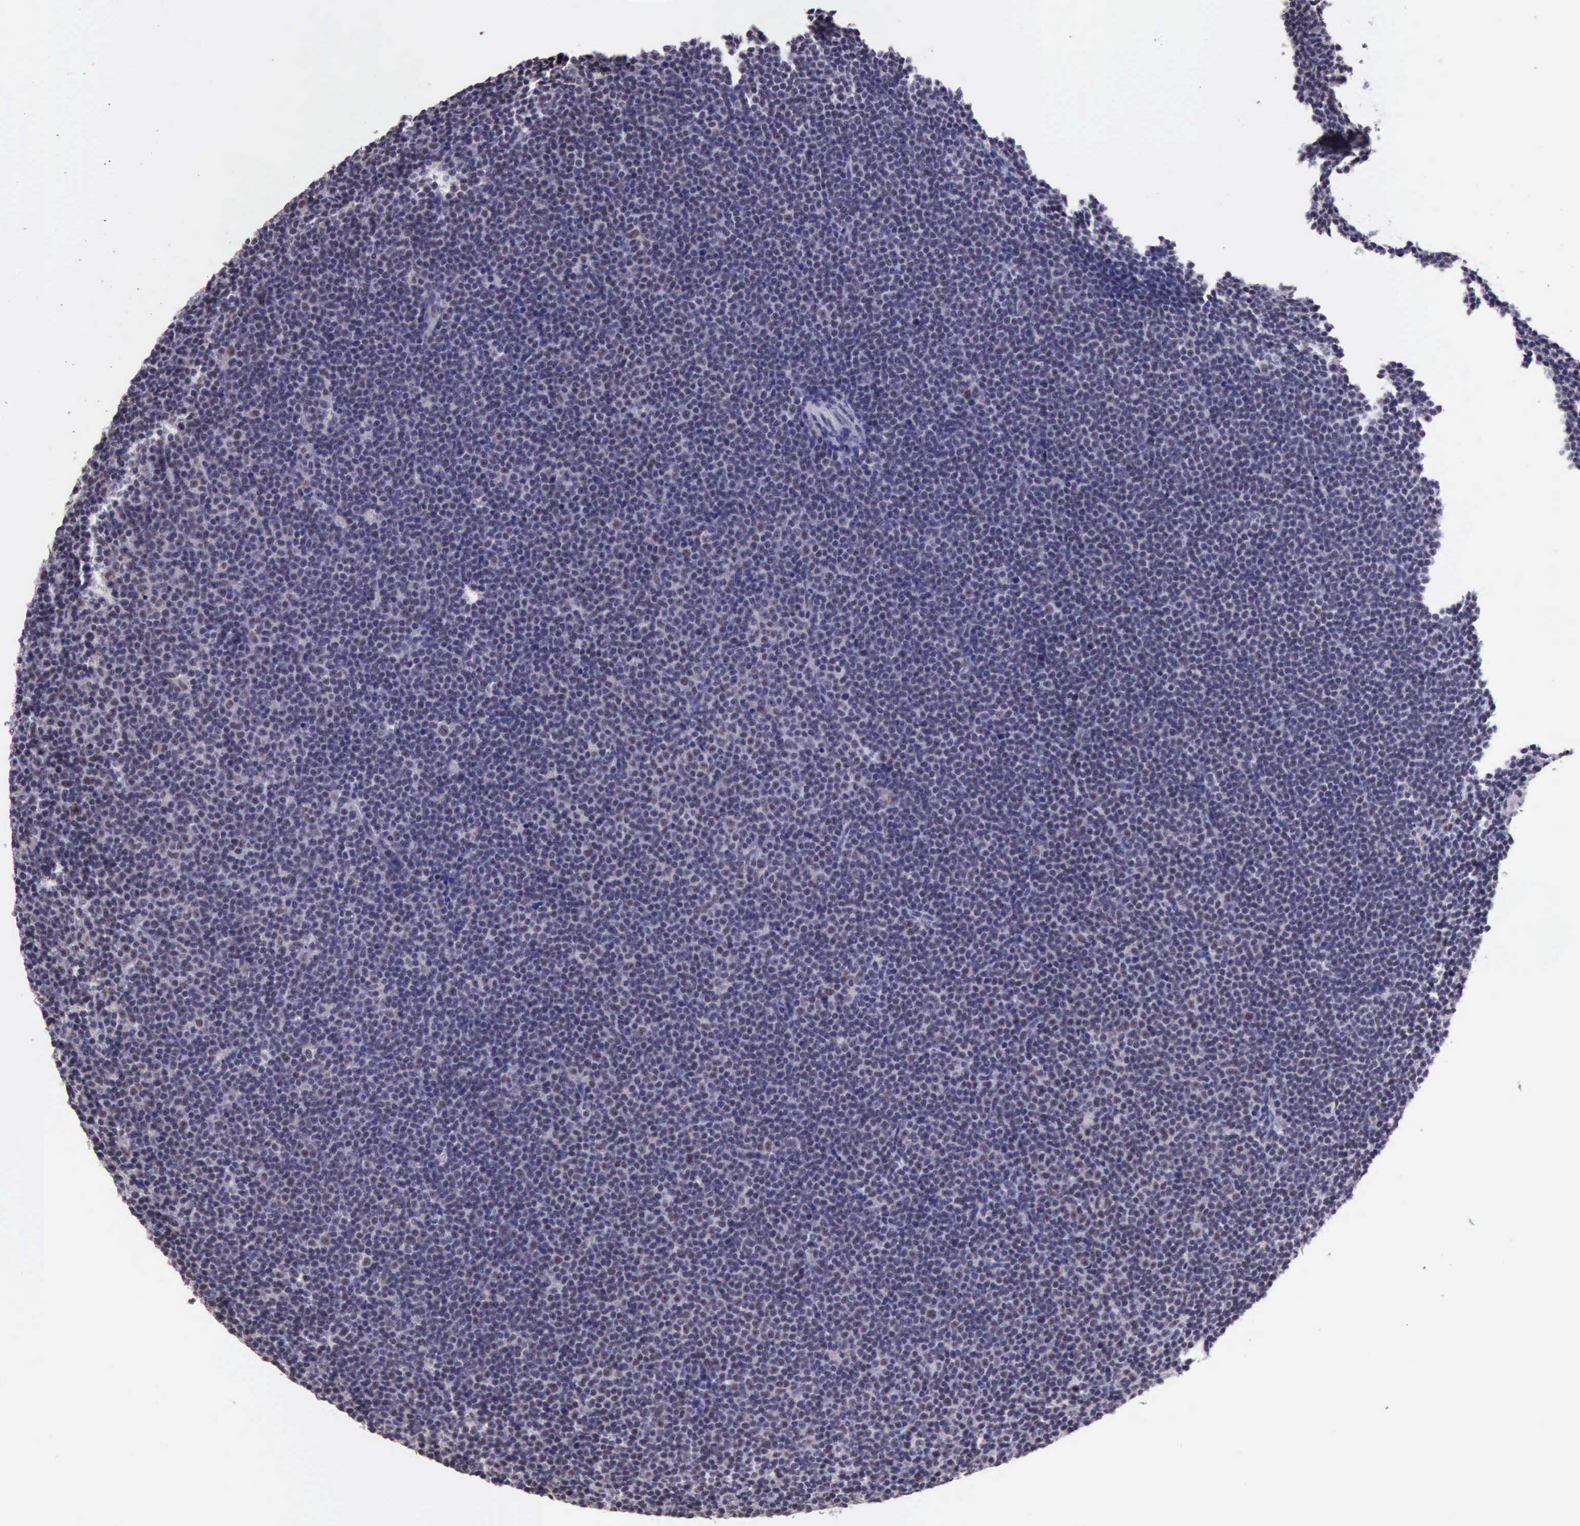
{"staining": {"intensity": "negative", "quantity": "none", "location": "none"}, "tissue": "lymphoma", "cell_type": "Tumor cells", "image_type": "cancer", "snomed": [{"axis": "morphology", "description": "Malignant lymphoma, non-Hodgkin's type, Low grade"}, {"axis": "topography", "description": "Lymph node"}], "caption": "Lymphoma was stained to show a protein in brown. There is no significant staining in tumor cells.", "gene": "PRPF39", "patient": {"sex": "female", "age": 69}}